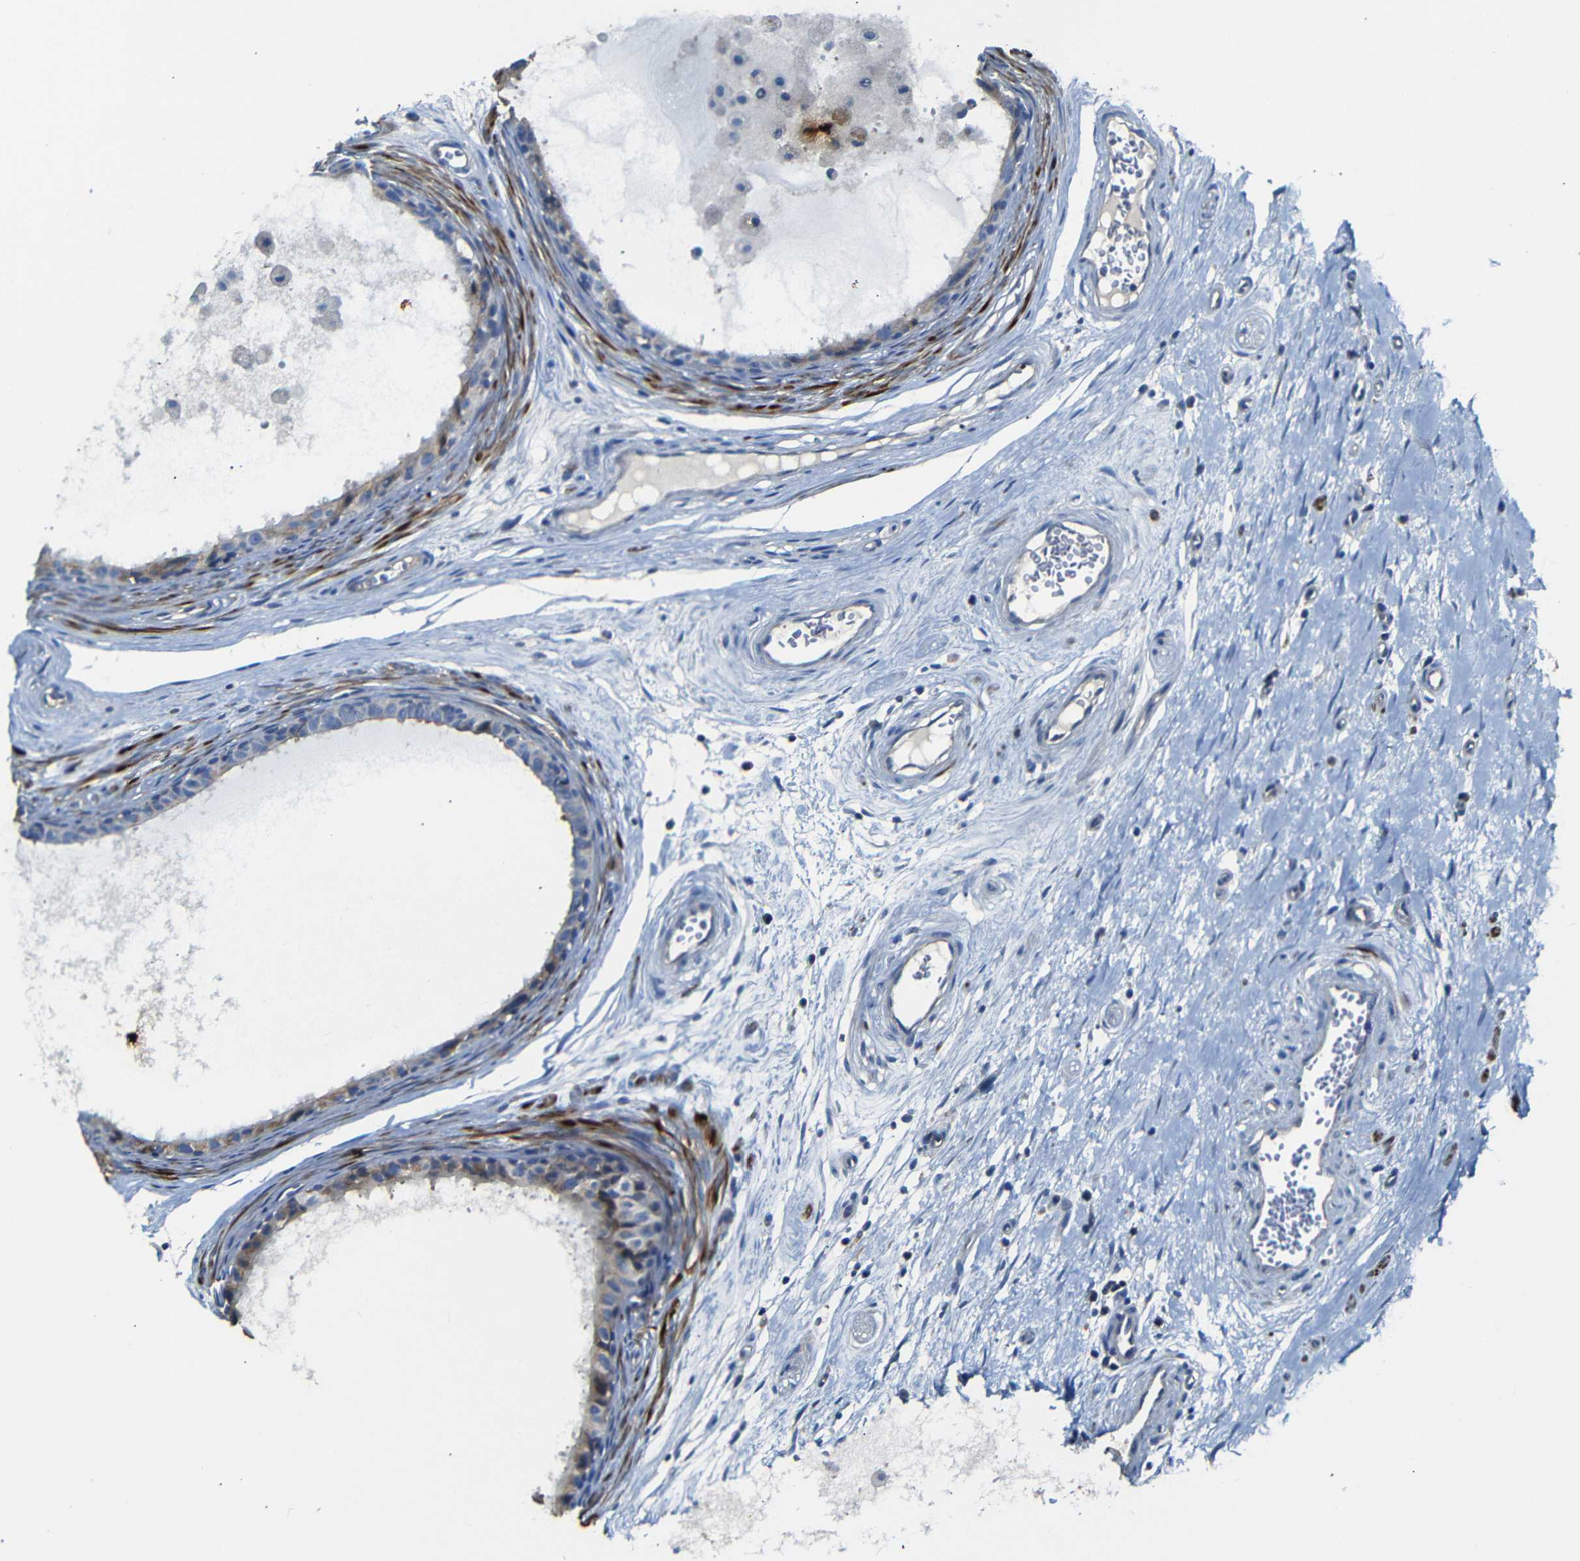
{"staining": {"intensity": "weak", "quantity": "25%-75%", "location": "cytoplasmic/membranous"}, "tissue": "epididymis", "cell_type": "Glandular cells", "image_type": "normal", "snomed": [{"axis": "morphology", "description": "Normal tissue, NOS"}, {"axis": "morphology", "description": "Inflammation, NOS"}, {"axis": "topography", "description": "Epididymis"}], "caption": "Immunohistochemical staining of normal epididymis exhibits low levels of weak cytoplasmic/membranous expression in approximately 25%-75% of glandular cells.", "gene": "AFDN", "patient": {"sex": "male", "age": 85}}